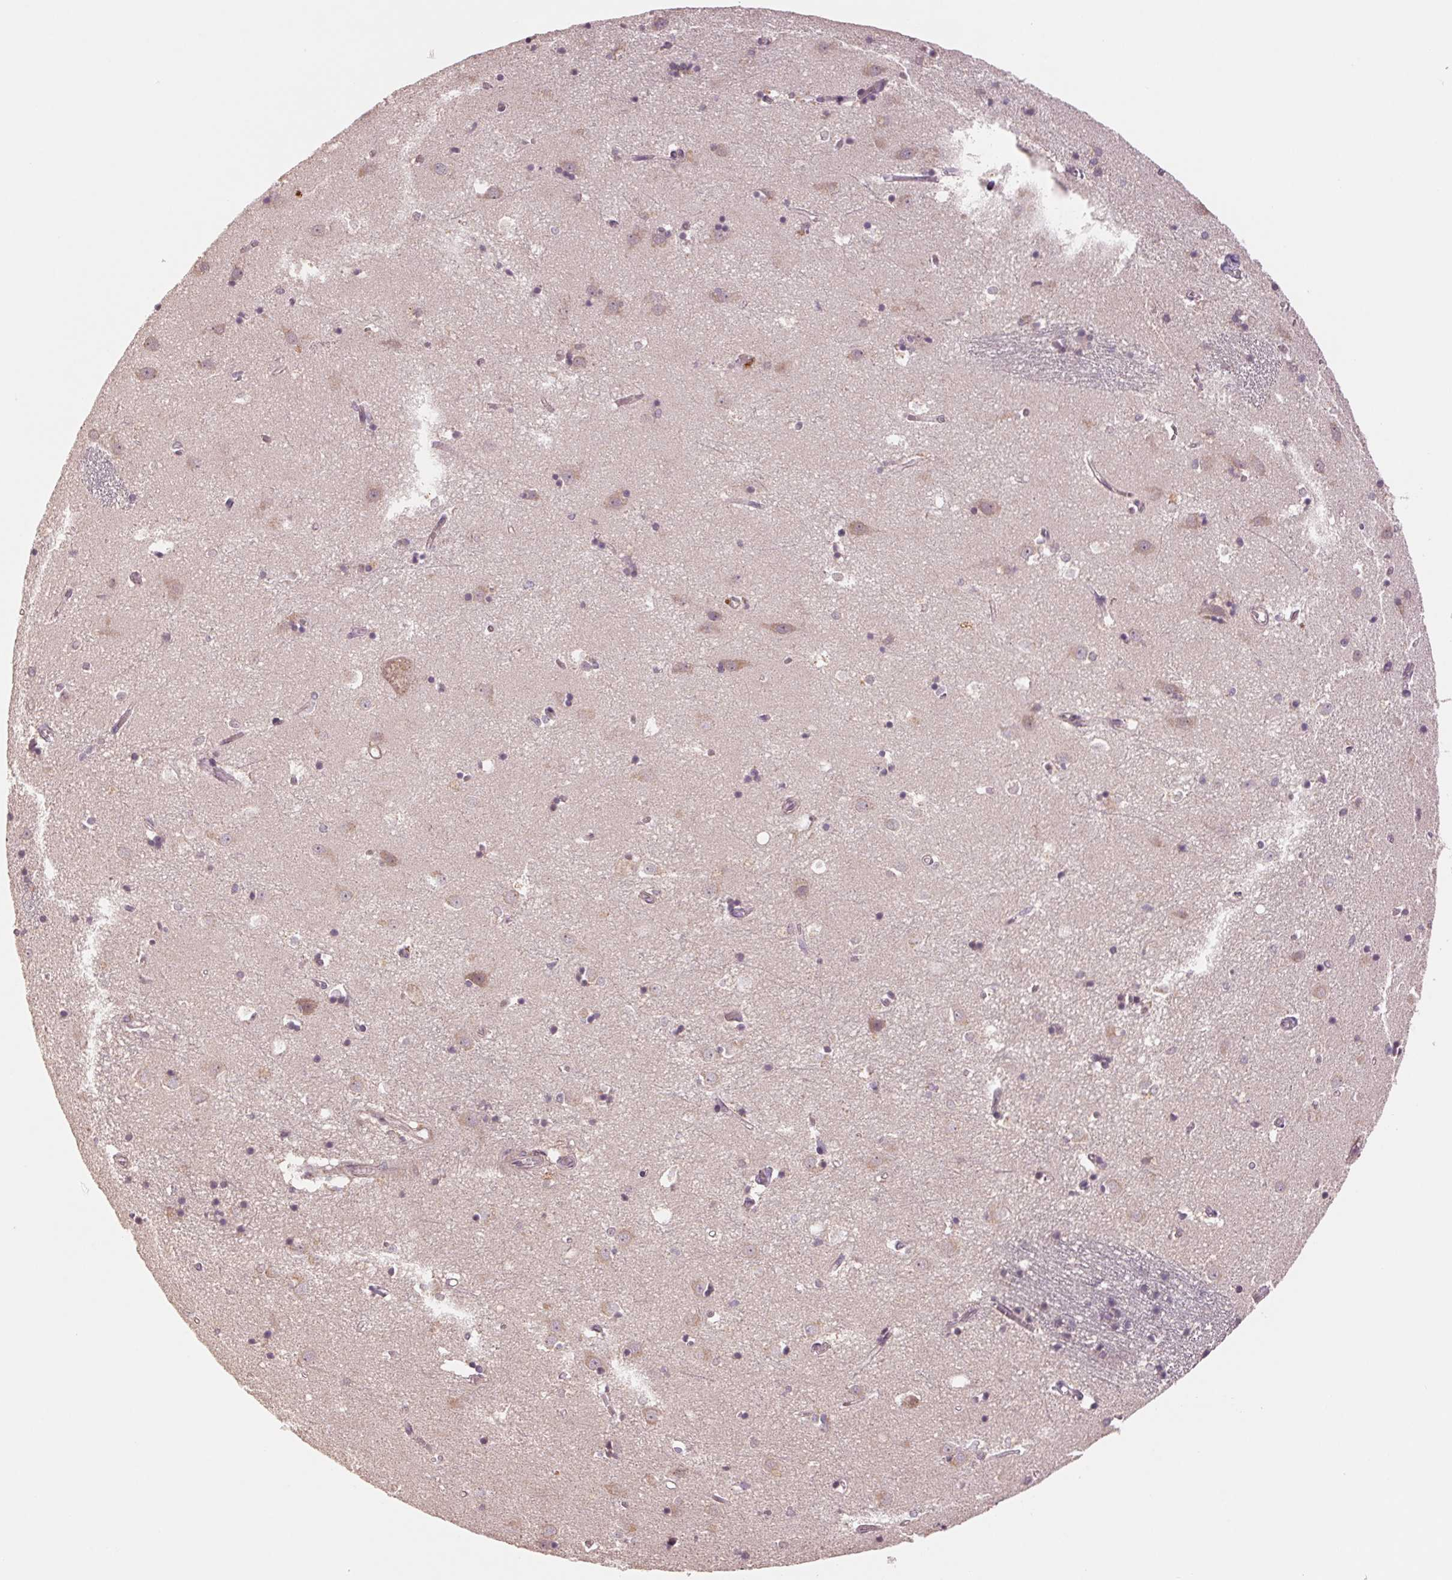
{"staining": {"intensity": "weak", "quantity": "25%-75%", "location": "cytoplasmic/membranous"}, "tissue": "caudate", "cell_type": "Glial cells", "image_type": "normal", "snomed": [{"axis": "morphology", "description": "Normal tissue, NOS"}, {"axis": "topography", "description": "Lateral ventricle wall"}], "caption": "Caudate was stained to show a protein in brown. There is low levels of weak cytoplasmic/membranous expression in about 25%-75% of glial cells.", "gene": "PPIAL4A", "patient": {"sex": "male", "age": 54}}